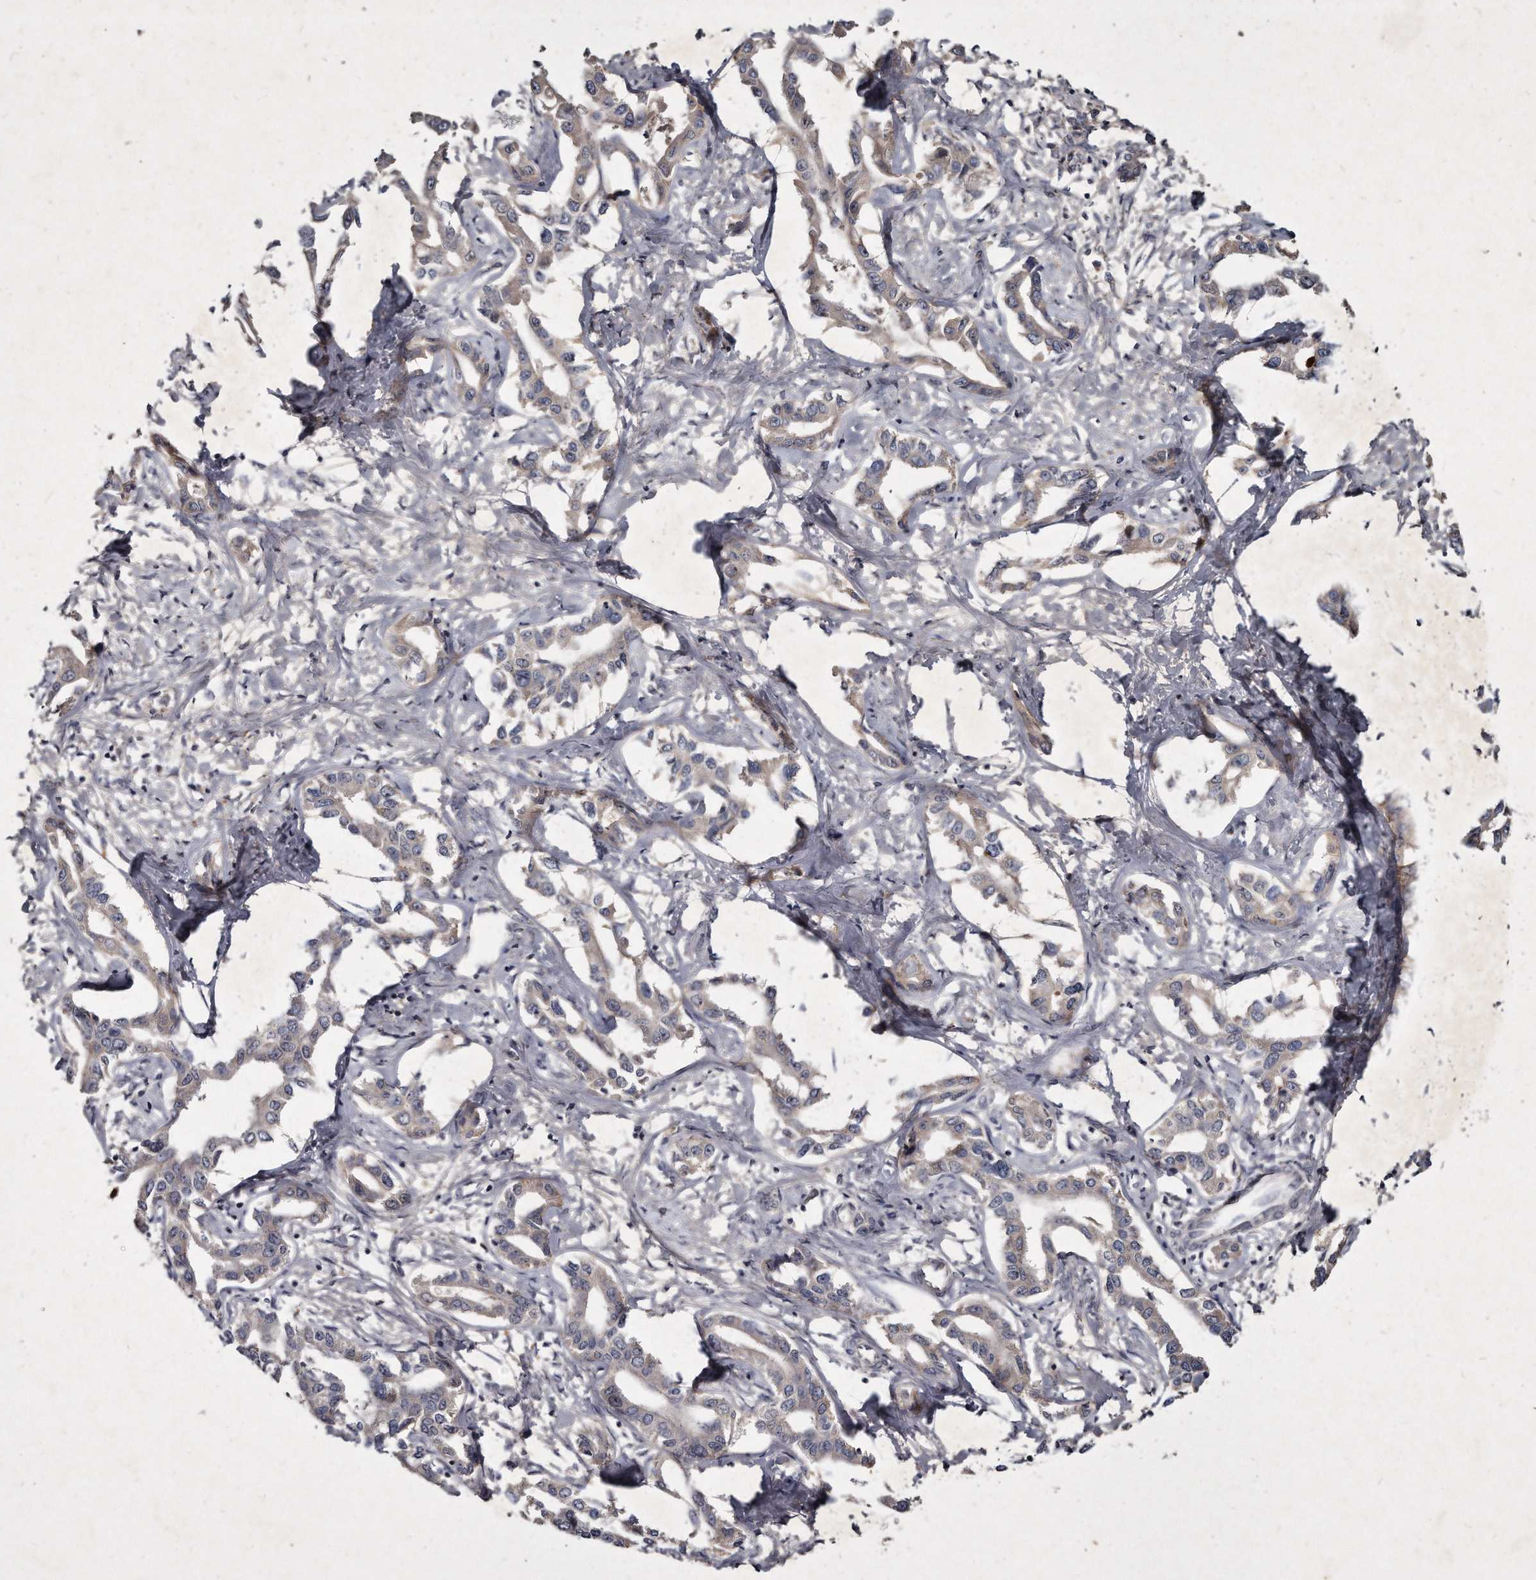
{"staining": {"intensity": "weak", "quantity": "25%-75%", "location": "cytoplasmic/membranous"}, "tissue": "liver cancer", "cell_type": "Tumor cells", "image_type": "cancer", "snomed": [{"axis": "morphology", "description": "Cholangiocarcinoma"}, {"axis": "topography", "description": "Liver"}], "caption": "An IHC histopathology image of tumor tissue is shown. Protein staining in brown labels weak cytoplasmic/membranous positivity in liver cancer (cholangiocarcinoma) within tumor cells.", "gene": "KLHDC3", "patient": {"sex": "male", "age": 59}}